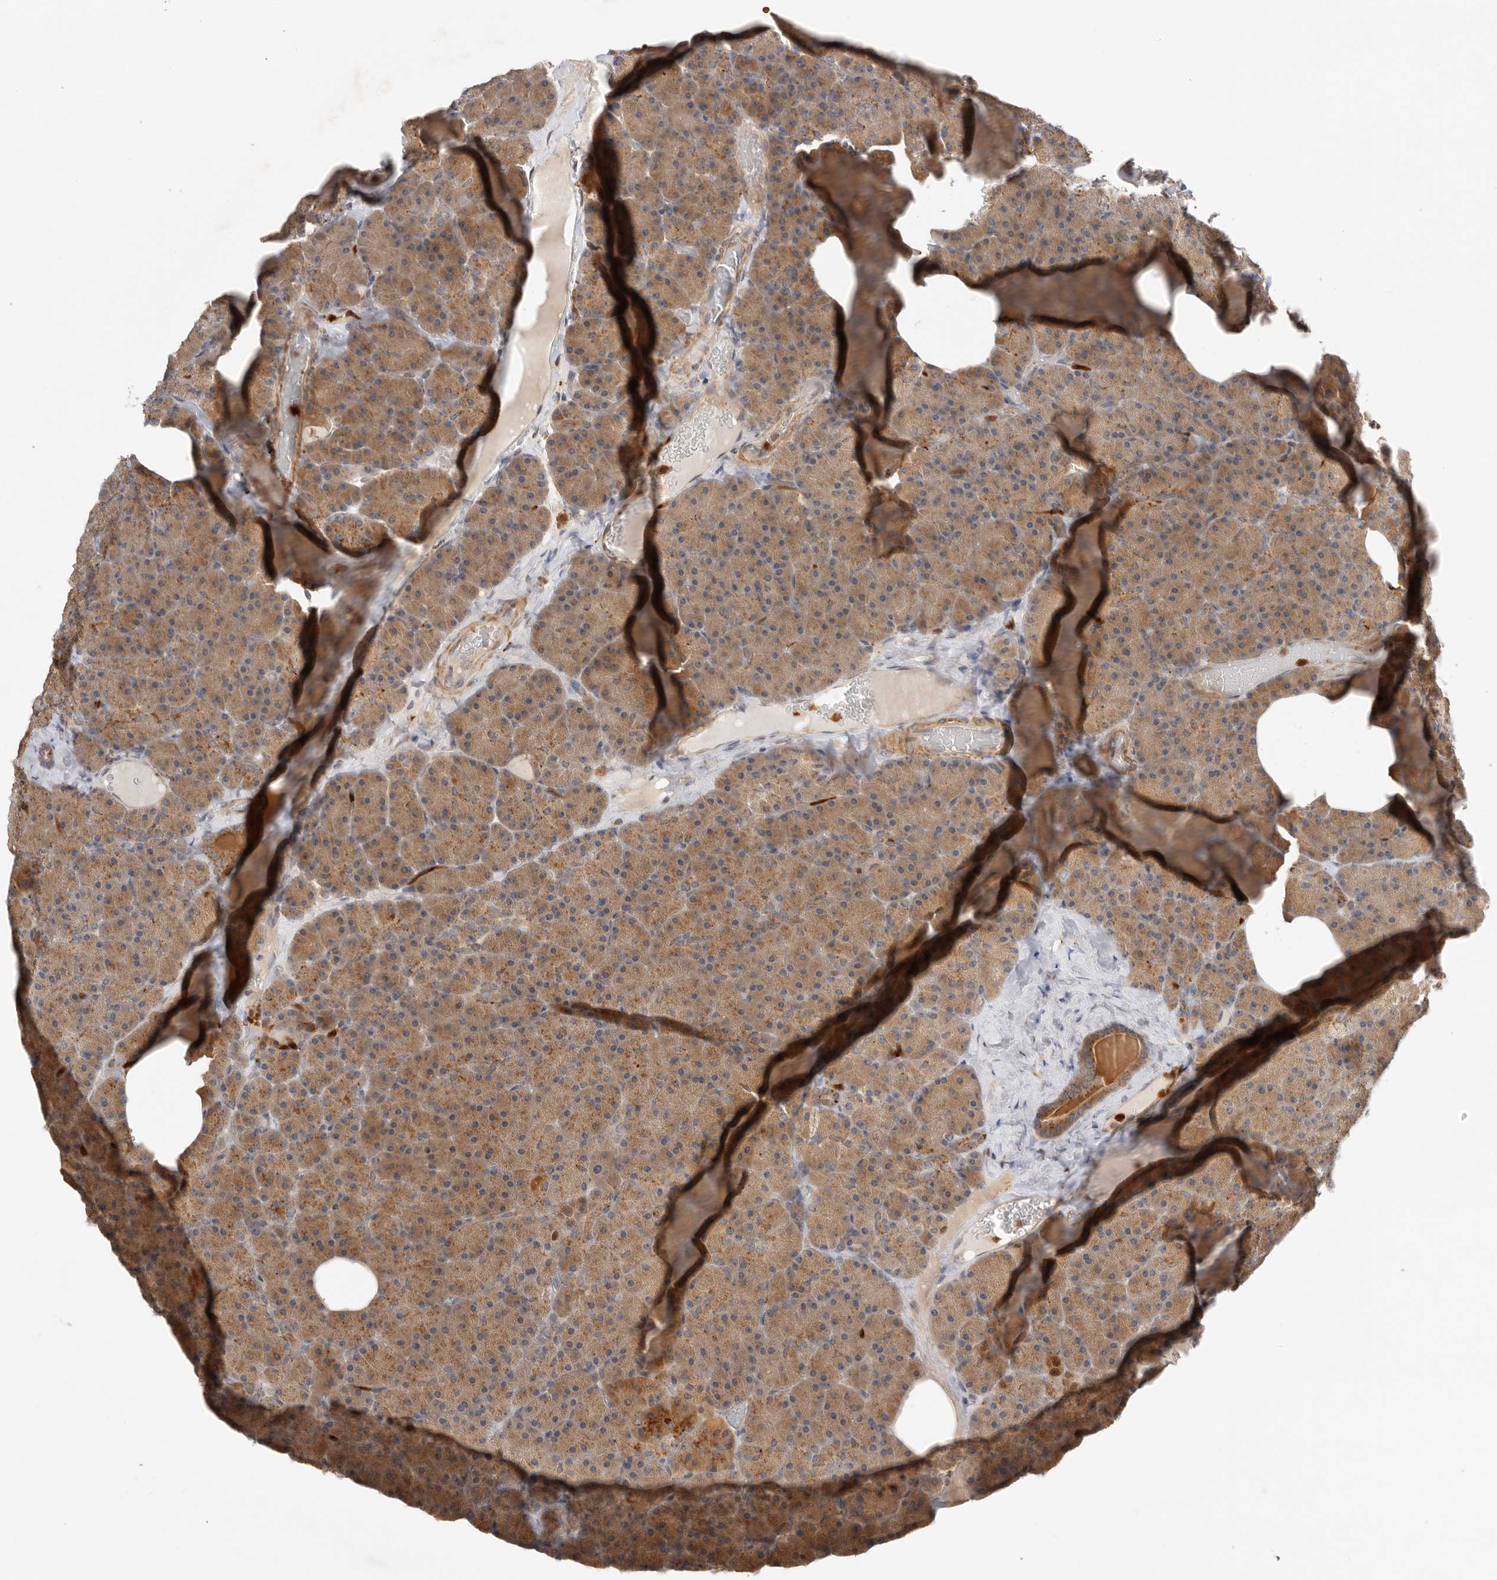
{"staining": {"intensity": "moderate", "quantity": ">75%", "location": "cytoplasmic/membranous"}, "tissue": "pancreas", "cell_type": "Exocrine glandular cells", "image_type": "normal", "snomed": [{"axis": "morphology", "description": "Normal tissue, NOS"}, {"axis": "morphology", "description": "Carcinoid, malignant, NOS"}, {"axis": "topography", "description": "Pancreas"}], "caption": "High-magnification brightfield microscopy of benign pancreas stained with DAB (brown) and counterstained with hematoxylin (blue). exocrine glandular cells exhibit moderate cytoplasmic/membranous expression is appreciated in approximately>75% of cells.", "gene": "GNE", "patient": {"sex": "female", "age": 35}}